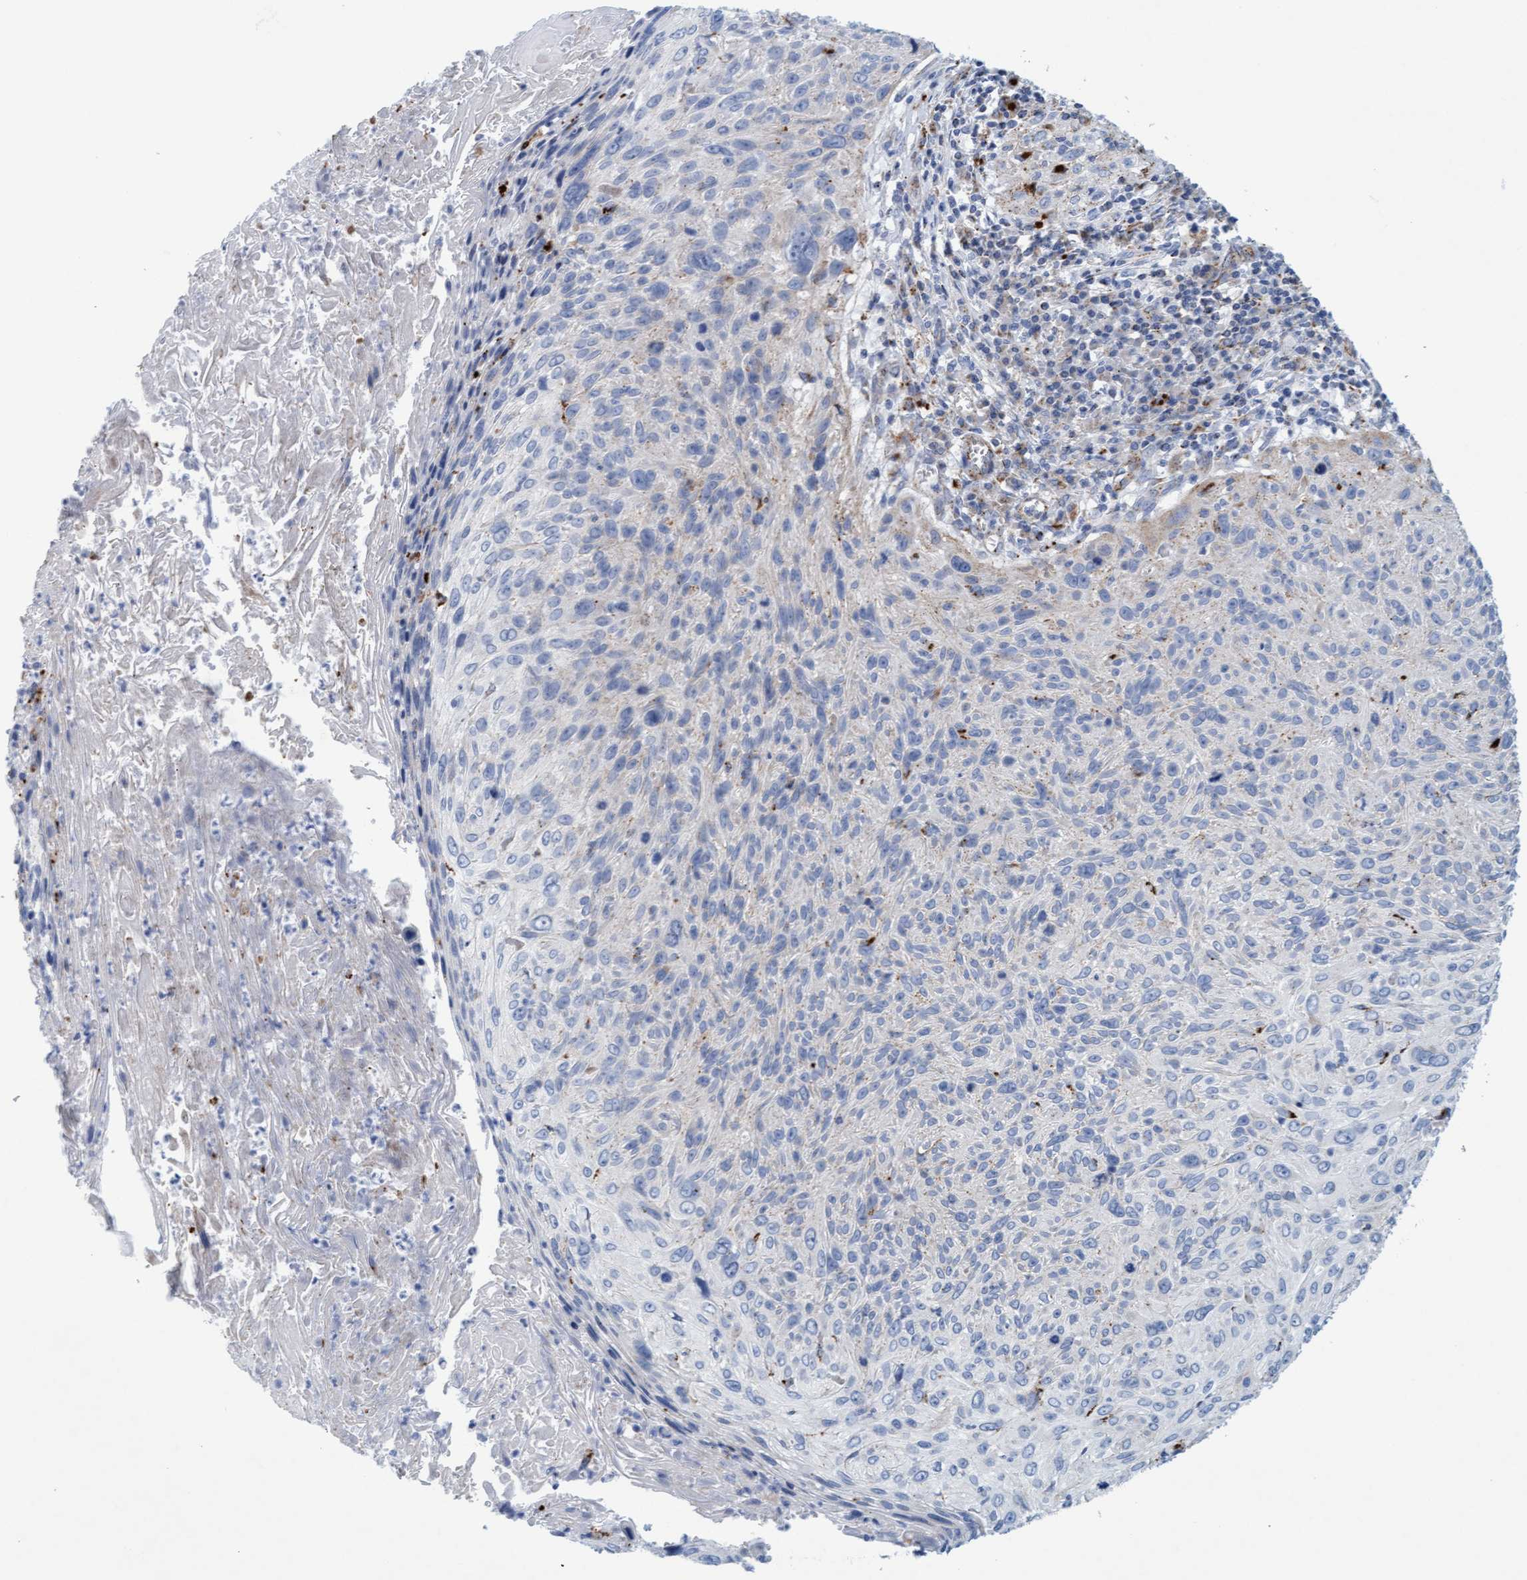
{"staining": {"intensity": "negative", "quantity": "none", "location": "none"}, "tissue": "cervical cancer", "cell_type": "Tumor cells", "image_type": "cancer", "snomed": [{"axis": "morphology", "description": "Squamous cell carcinoma, NOS"}, {"axis": "topography", "description": "Cervix"}], "caption": "Immunohistochemistry (IHC) photomicrograph of human cervical cancer (squamous cell carcinoma) stained for a protein (brown), which displays no staining in tumor cells. The staining is performed using DAB (3,3'-diaminobenzidine) brown chromogen with nuclei counter-stained in using hematoxylin.", "gene": "SGSH", "patient": {"sex": "female", "age": 51}}